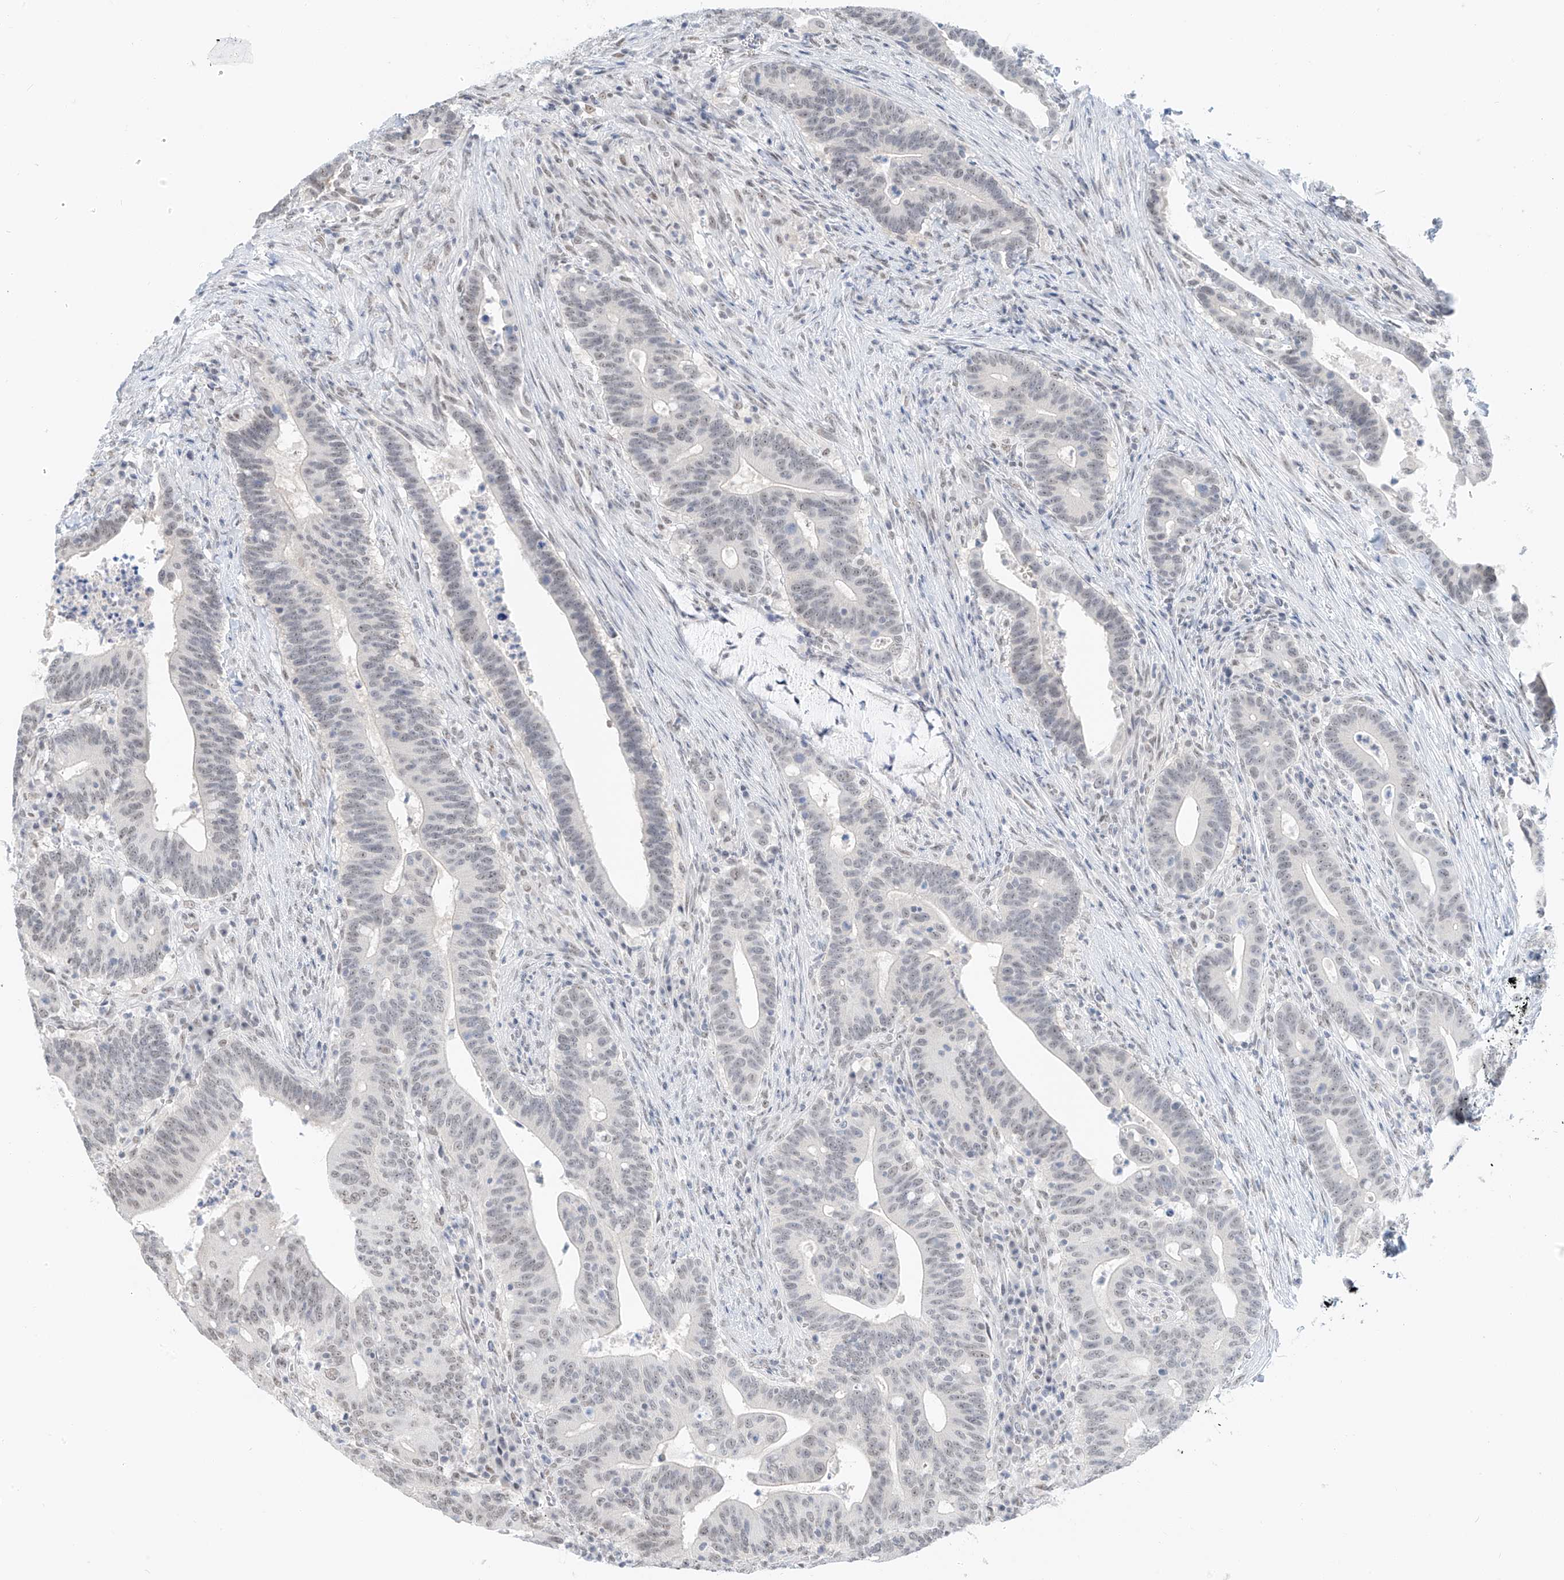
{"staining": {"intensity": "weak", "quantity": "<25%", "location": "nuclear"}, "tissue": "colorectal cancer", "cell_type": "Tumor cells", "image_type": "cancer", "snomed": [{"axis": "morphology", "description": "Adenocarcinoma, NOS"}, {"axis": "topography", "description": "Colon"}], "caption": "An image of colorectal adenocarcinoma stained for a protein displays no brown staining in tumor cells.", "gene": "PGC", "patient": {"sex": "female", "age": 66}}